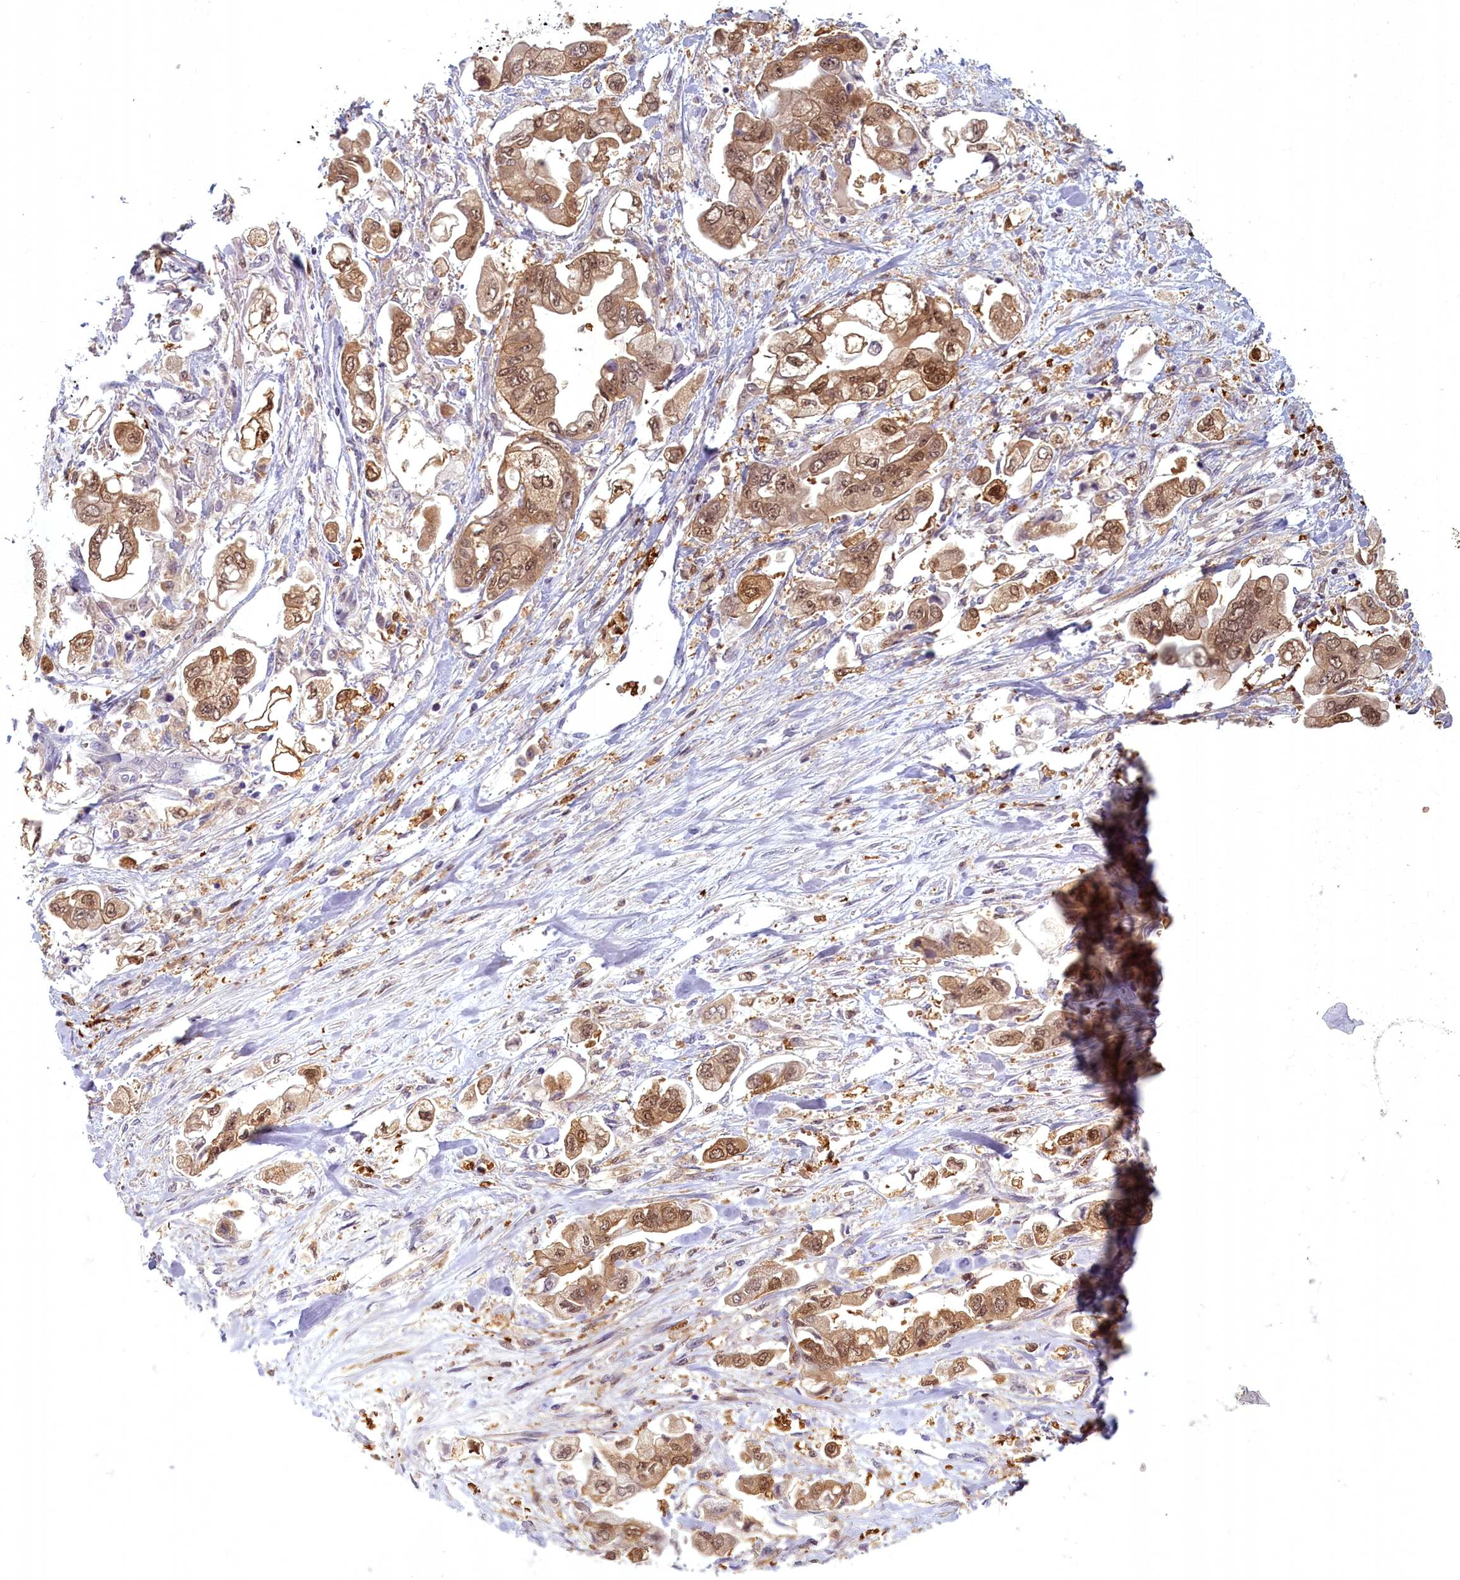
{"staining": {"intensity": "moderate", "quantity": ">75%", "location": "cytoplasmic/membranous,nuclear"}, "tissue": "stomach cancer", "cell_type": "Tumor cells", "image_type": "cancer", "snomed": [{"axis": "morphology", "description": "Adenocarcinoma, NOS"}, {"axis": "topography", "description": "Stomach"}], "caption": "Immunohistochemical staining of stomach cancer shows moderate cytoplasmic/membranous and nuclear protein positivity in approximately >75% of tumor cells. The staining is performed using DAB brown chromogen to label protein expression. The nuclei are counter-stained blue using hematoxylin.", "gene": "BLVRB", "patient": {"sex": "male", "age": 62}}